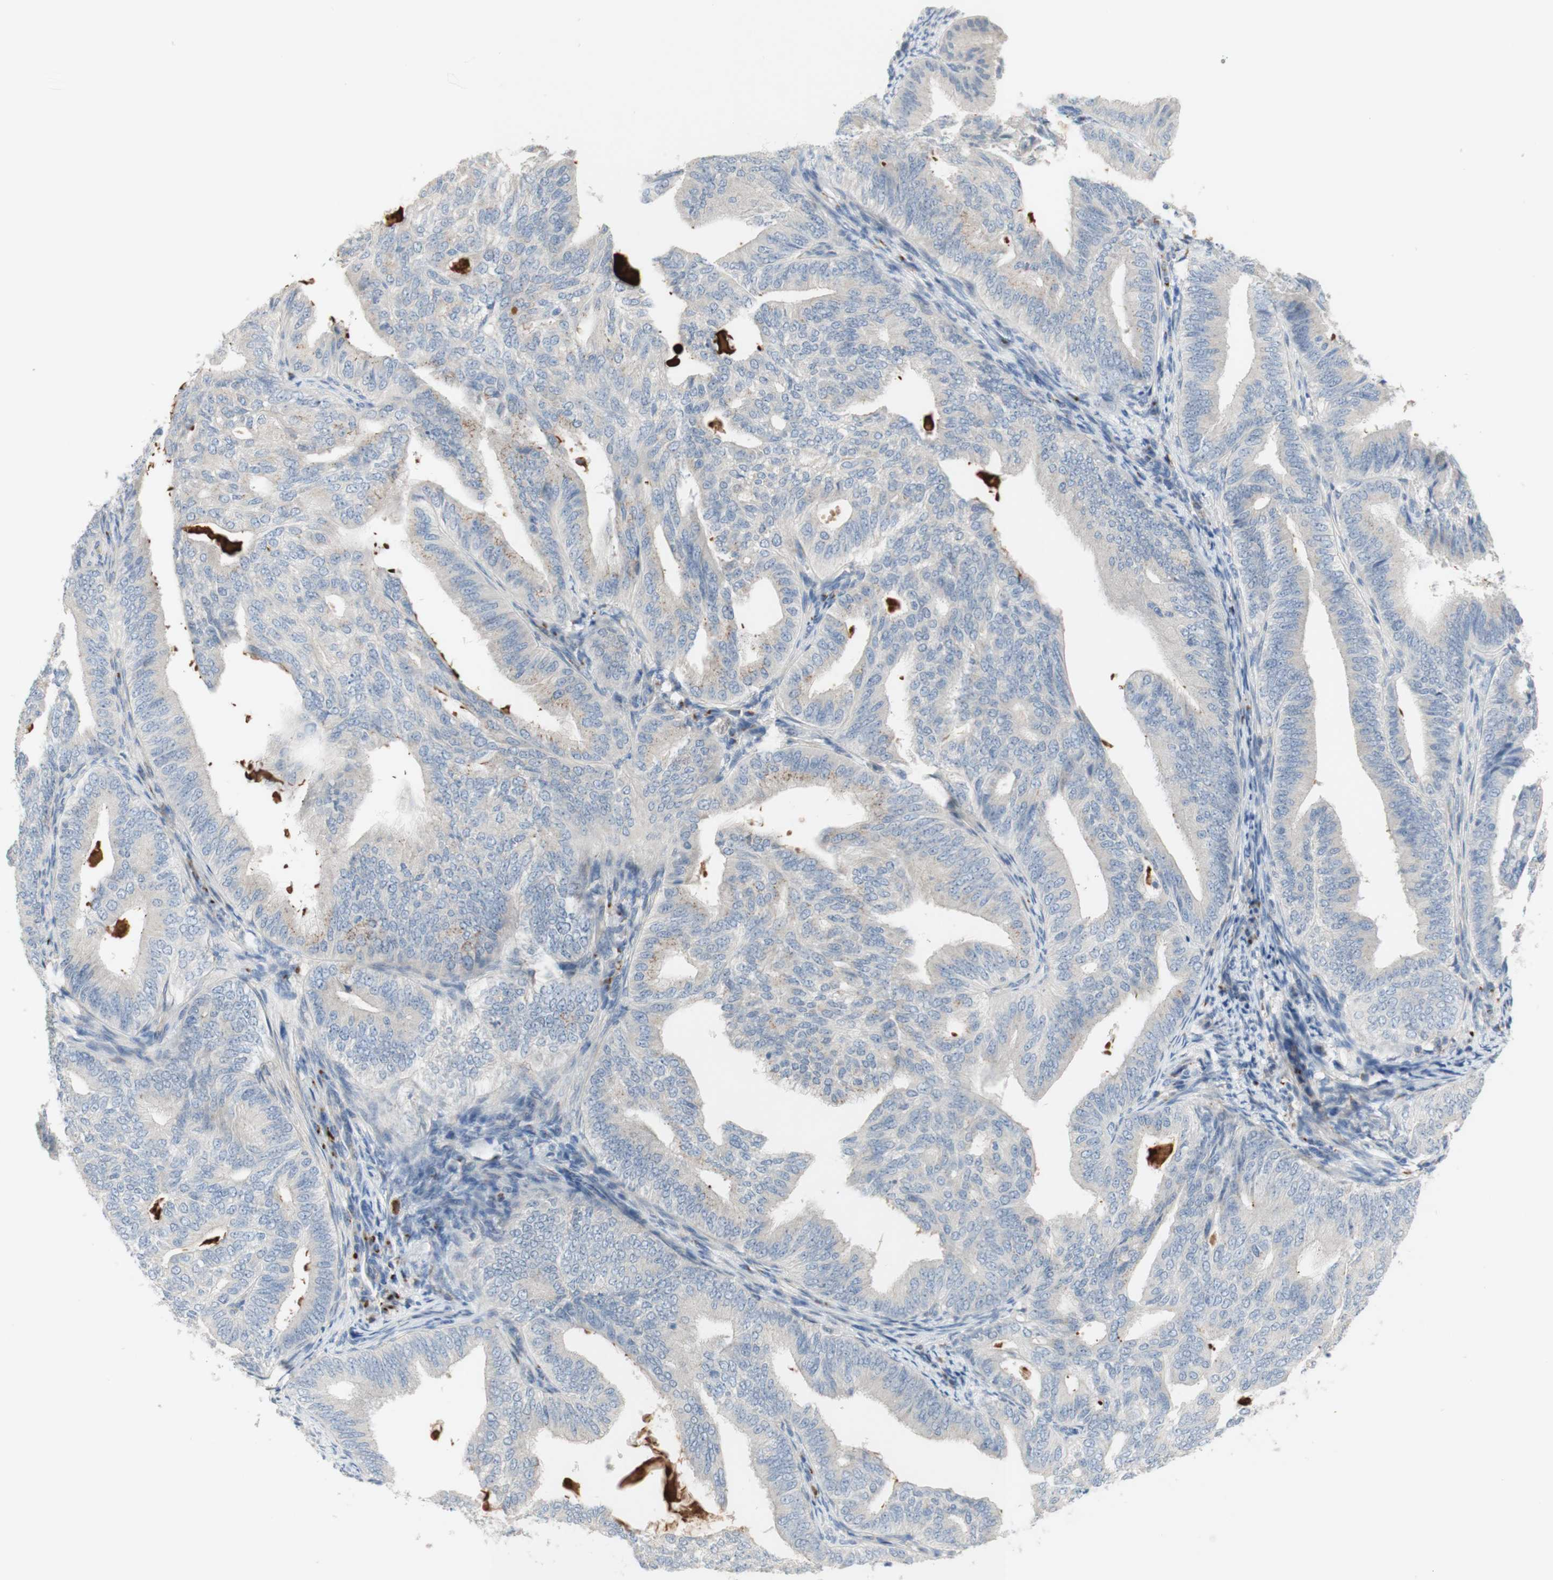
{"staining": {"intensity": "negative", "quantity": "none", "location": "none"}, "tissue": "endometrial cancer", "cell_type": "Tumor cells", "image_type": "cancer", "snomed": [{"axis": "morphology", "description": "Adenocarcinoma, NOS"}, {"axis": "topography", "description": "Endometrium"}], "caption": "This micrograph is of endometrial adenocarcinoma stained with immunohistochemistry to label a protein in brown with the nuclei are counter-stained blue. There is no expression in tumor cells.", "gene": "MANEA", "patient": {"sex": "female", "age": 58}}